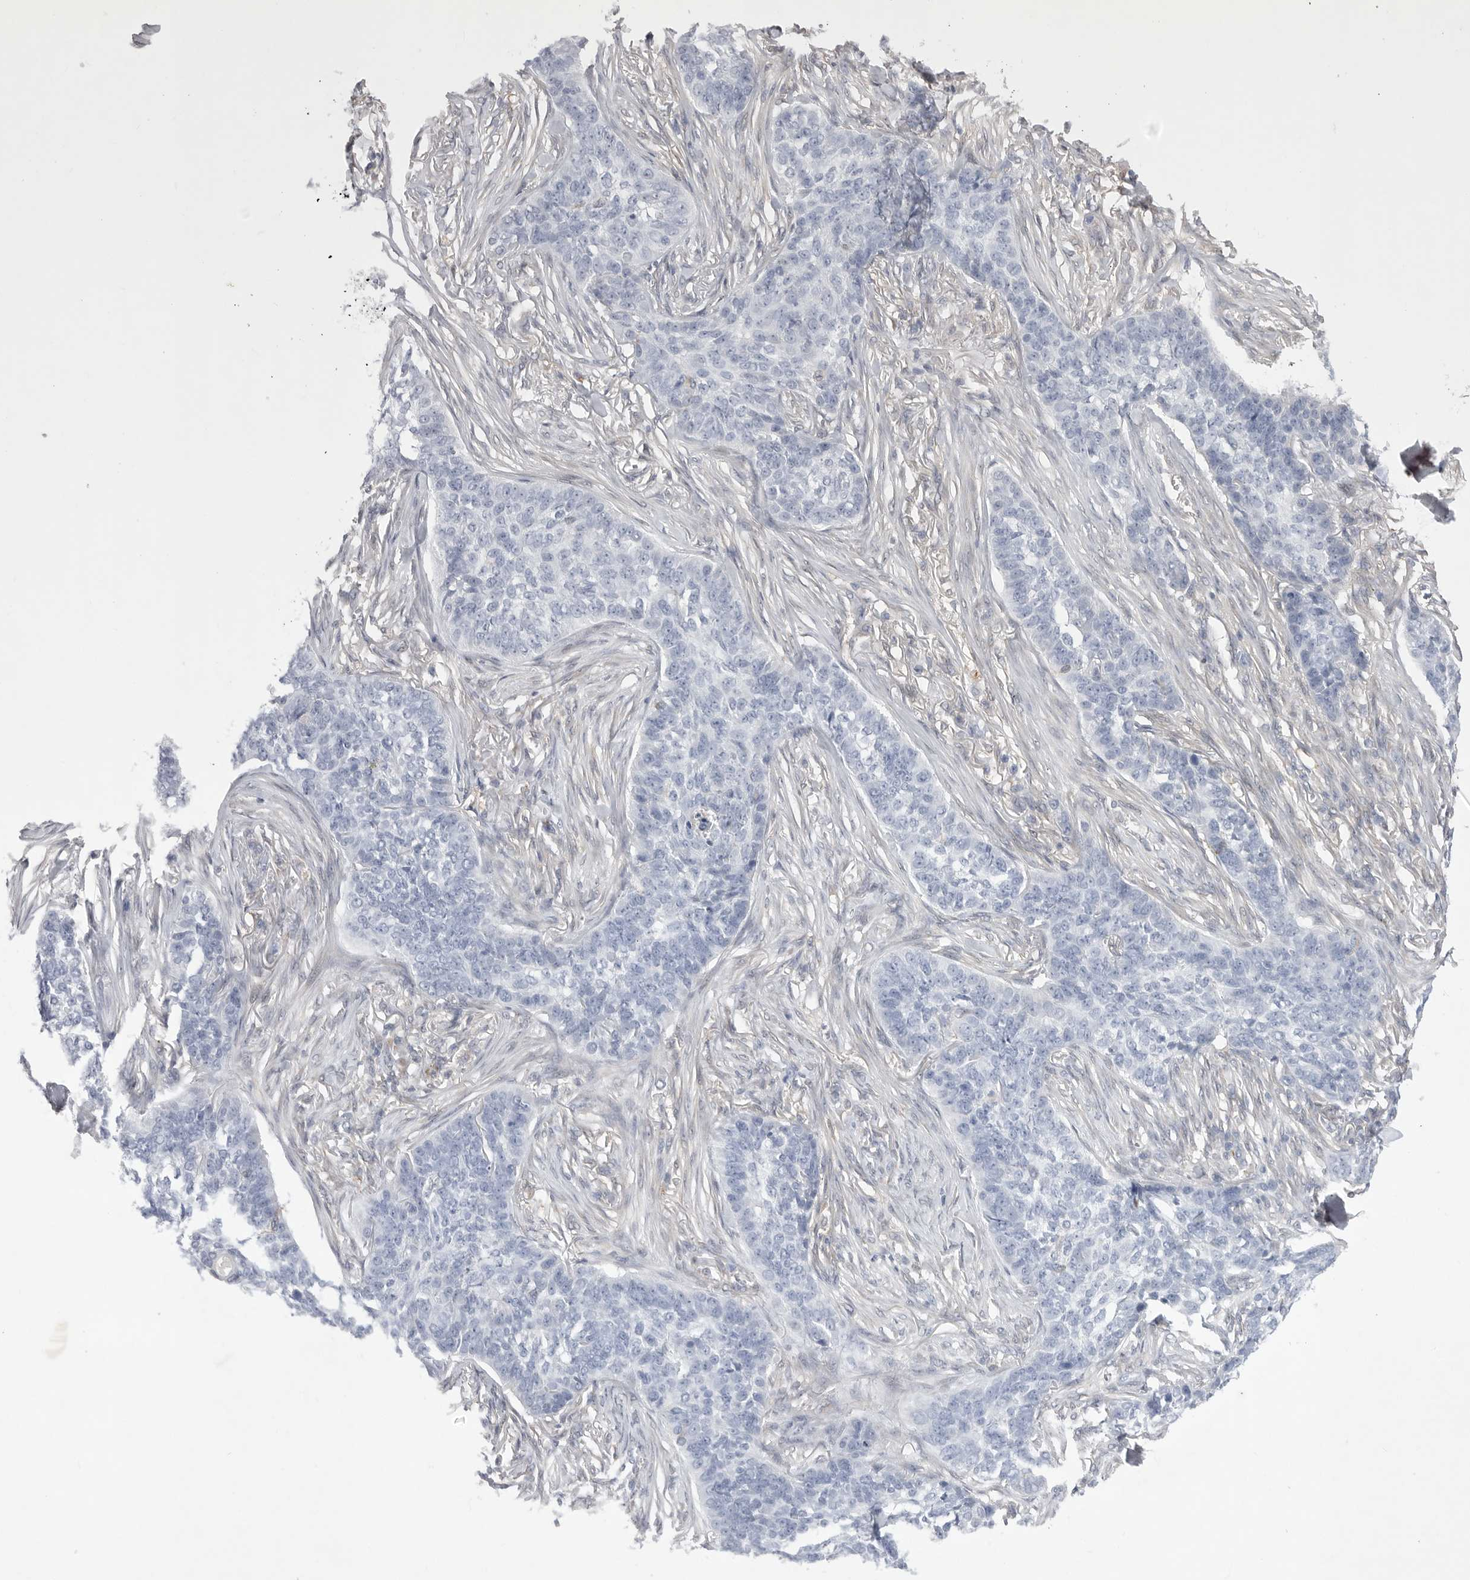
{"staining": {"intensity": "negative", "quantity": "none", "location": "none"}, "tissue": "skin cancer", "cell_type": "Tumor cells", "image_type": "cancer", "snomed": [{"axis": "morphology", "description": "Basal cell carcinoma"}, {"axis": "topography", "description": "Skin"}], "caption": "Tumor cells are negative for brown protein staining in skin basal cell carcinoma.", "gene": "SIGLEC10", "patient": {"sex": "male", "age": 85}}